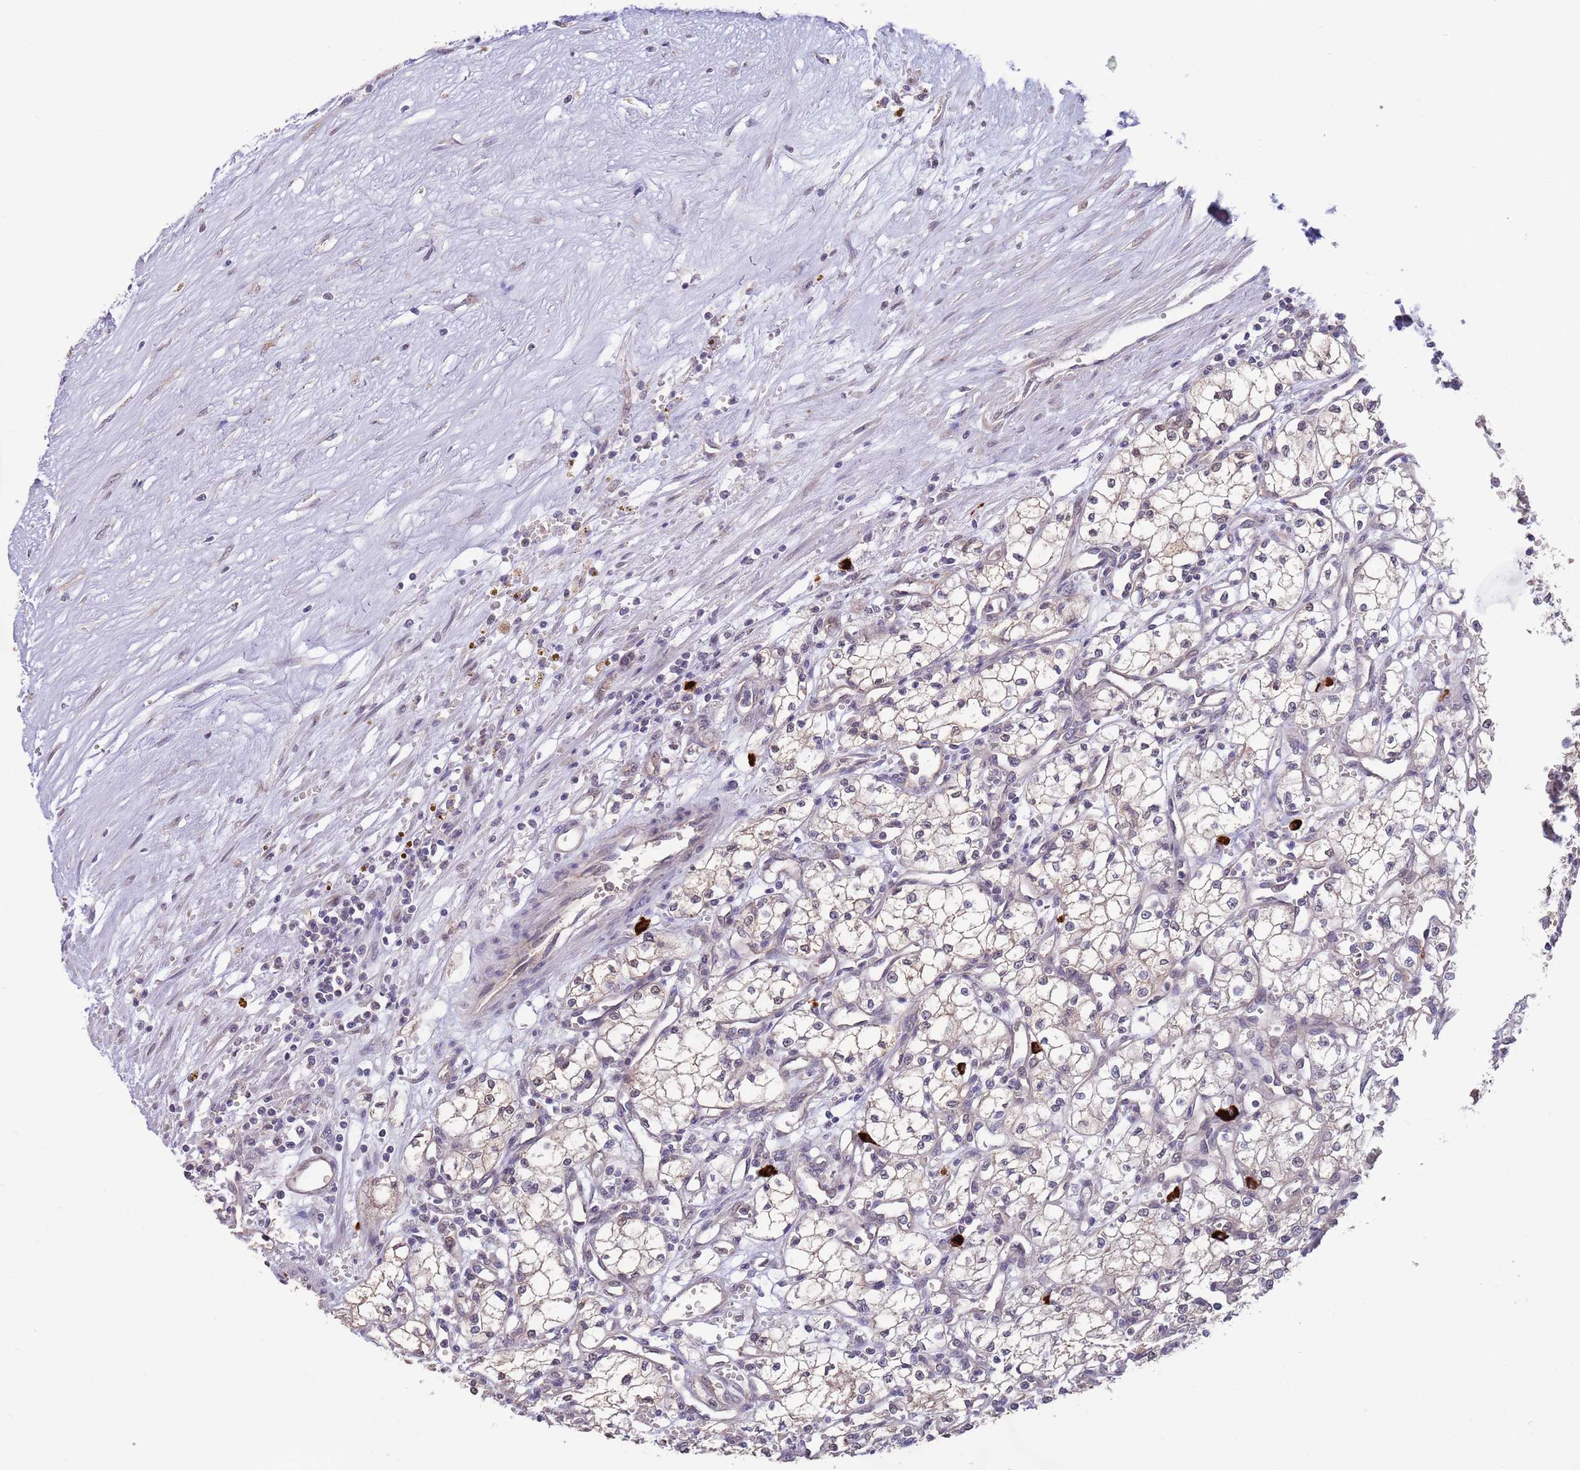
{"staining": {"intensity": "negative", "quantity": "none", "location": "none"}, "tissue": "renal cancer", "cell_type": "Tumor cells", "image_type": "cancer", "snomed": [{"axis": "morphology", "description": "Adenocarcinoma, NOS"}, {"axis": "topography", "description": "Kidney"}], "caption": "Tumor cells show no significant positivity in renal cancer (adenocarcinoma). (DAB IHC, high magnification).", "gene": "MARVELD2", "patient": {"sex": "male", "age": 59}}